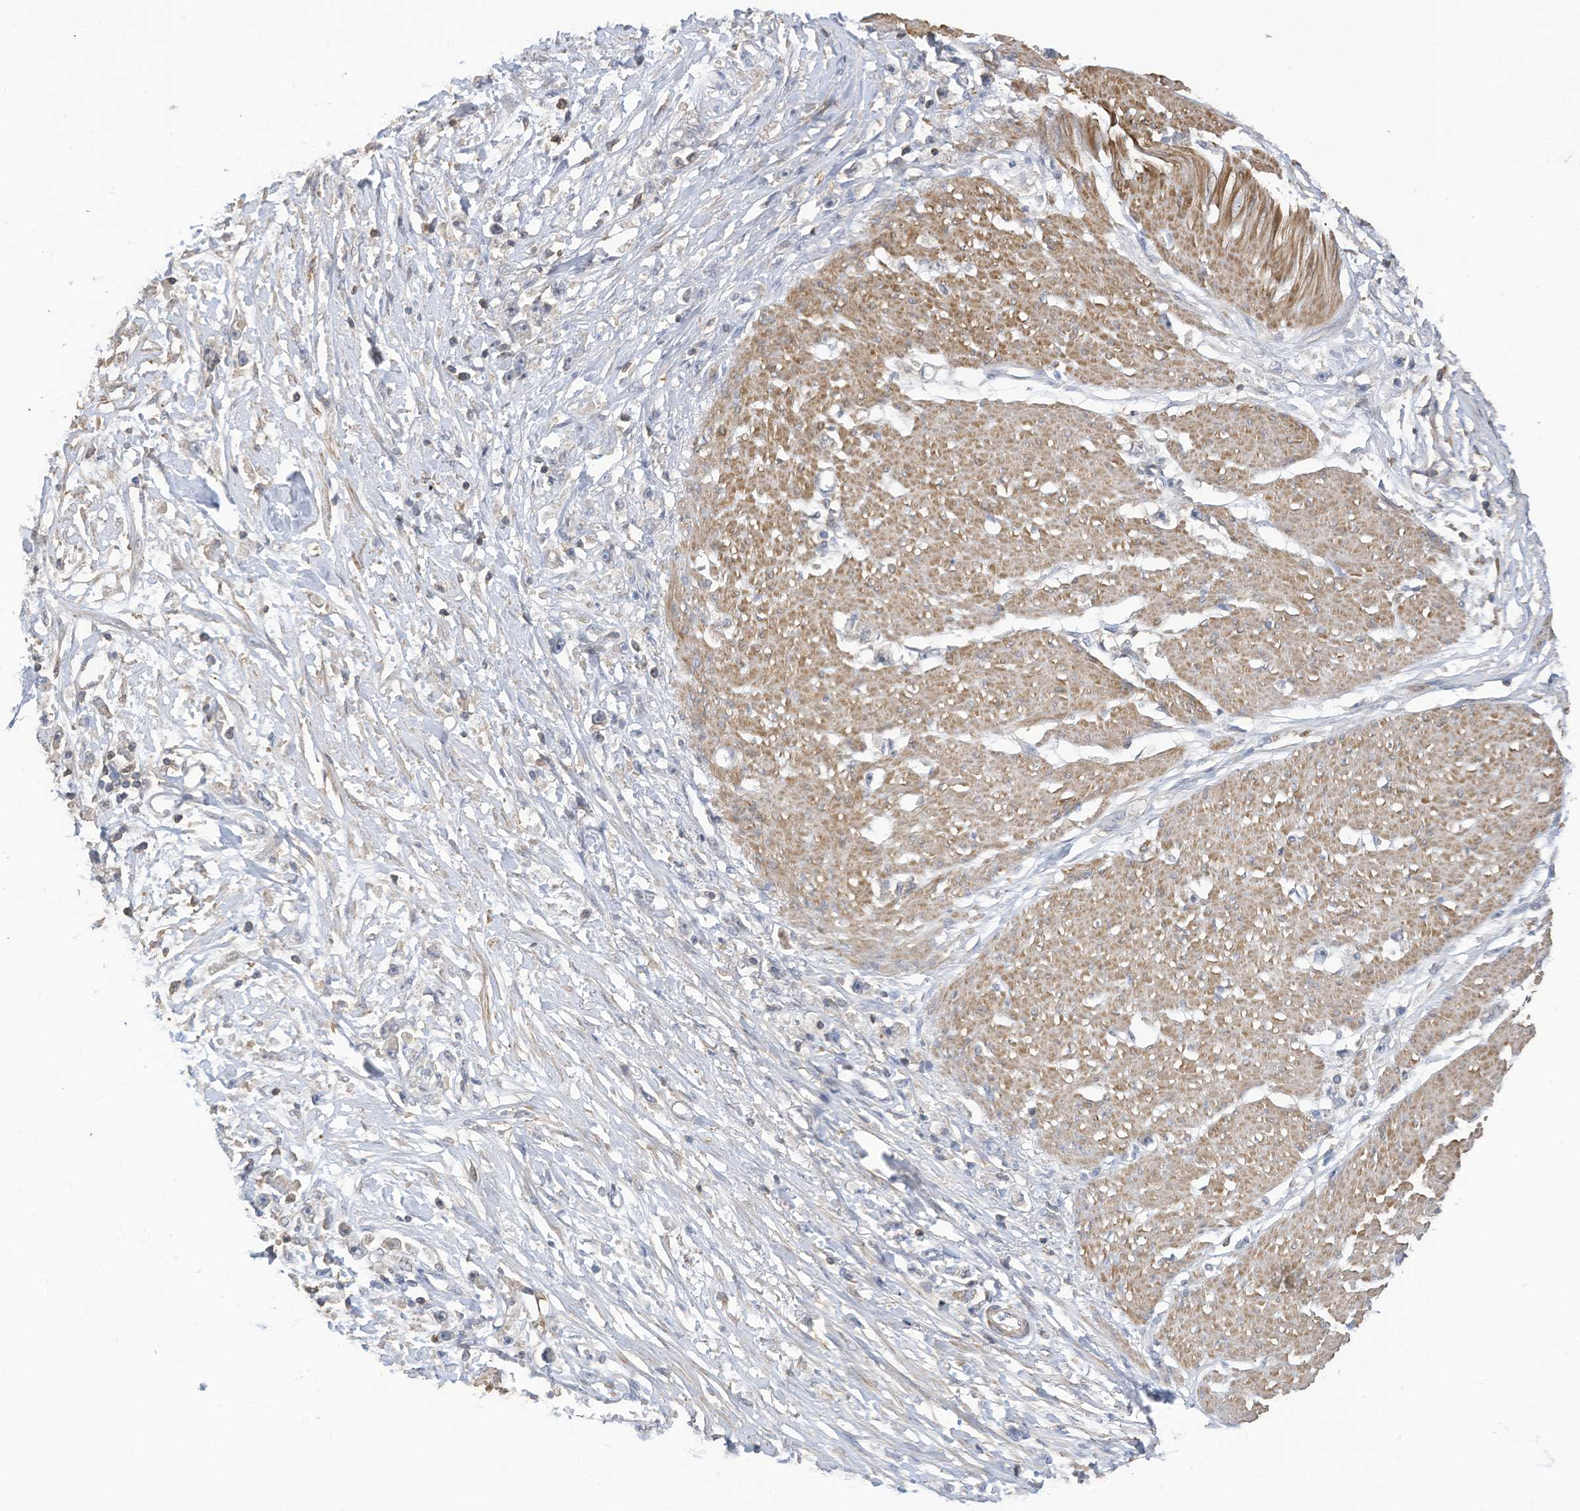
{"staining": {"intensity": "negative", "quantity": "none", "location": "none"}, "tissue": "stomach cancer", "cell_type": "Tumor cells", "image_type": "cancer", "snomed": [{"axis": "morphology", "description": "Adenocarcinoma, NOS"}, {"axis": "topography", "description": "Stomach"}], "caption": "A histopathology image of stomach cancer stained for a protein exhibits no brown staining in tumor cells.", "gene": "SLFN14", "patient": {"sex": "female", "age": 59}}